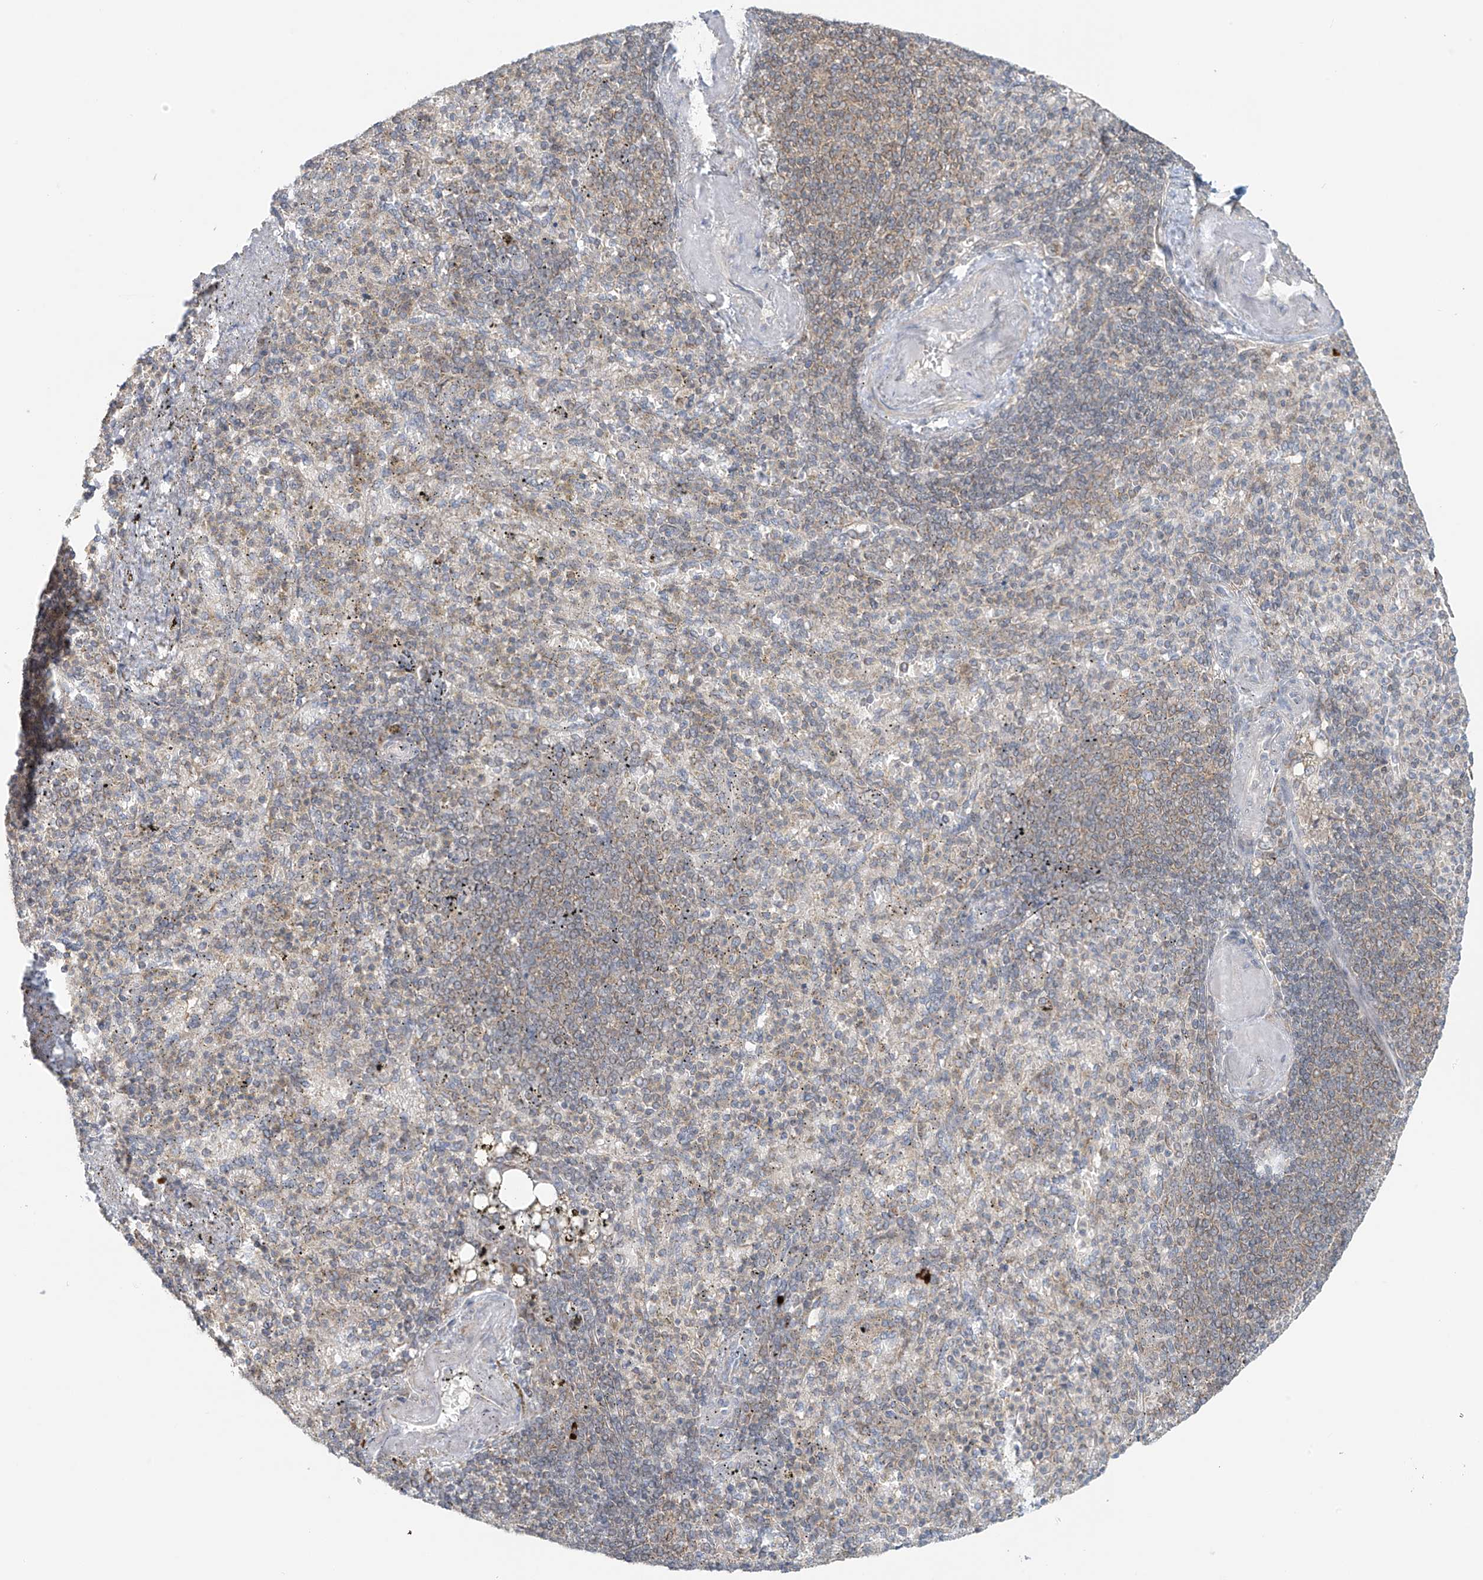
{"staining": {"intensity": "negative", "quantity": "none", "location": "none"}, "tissue": "spleen", "cell_type": "Cells in red pulp", "image_type": "normal", "snomed": [{"axis": "morphology", "description": "Normal tissue, NOS"}, {"axis": "topography", "description": "Spleen"}], "caption": "DAB immunohistochemical staining of benign spleen exhibits no significant staining in cells in red pulp.", "gene": "HDDC2", "patient": {"sex": "female", "age": 74}}